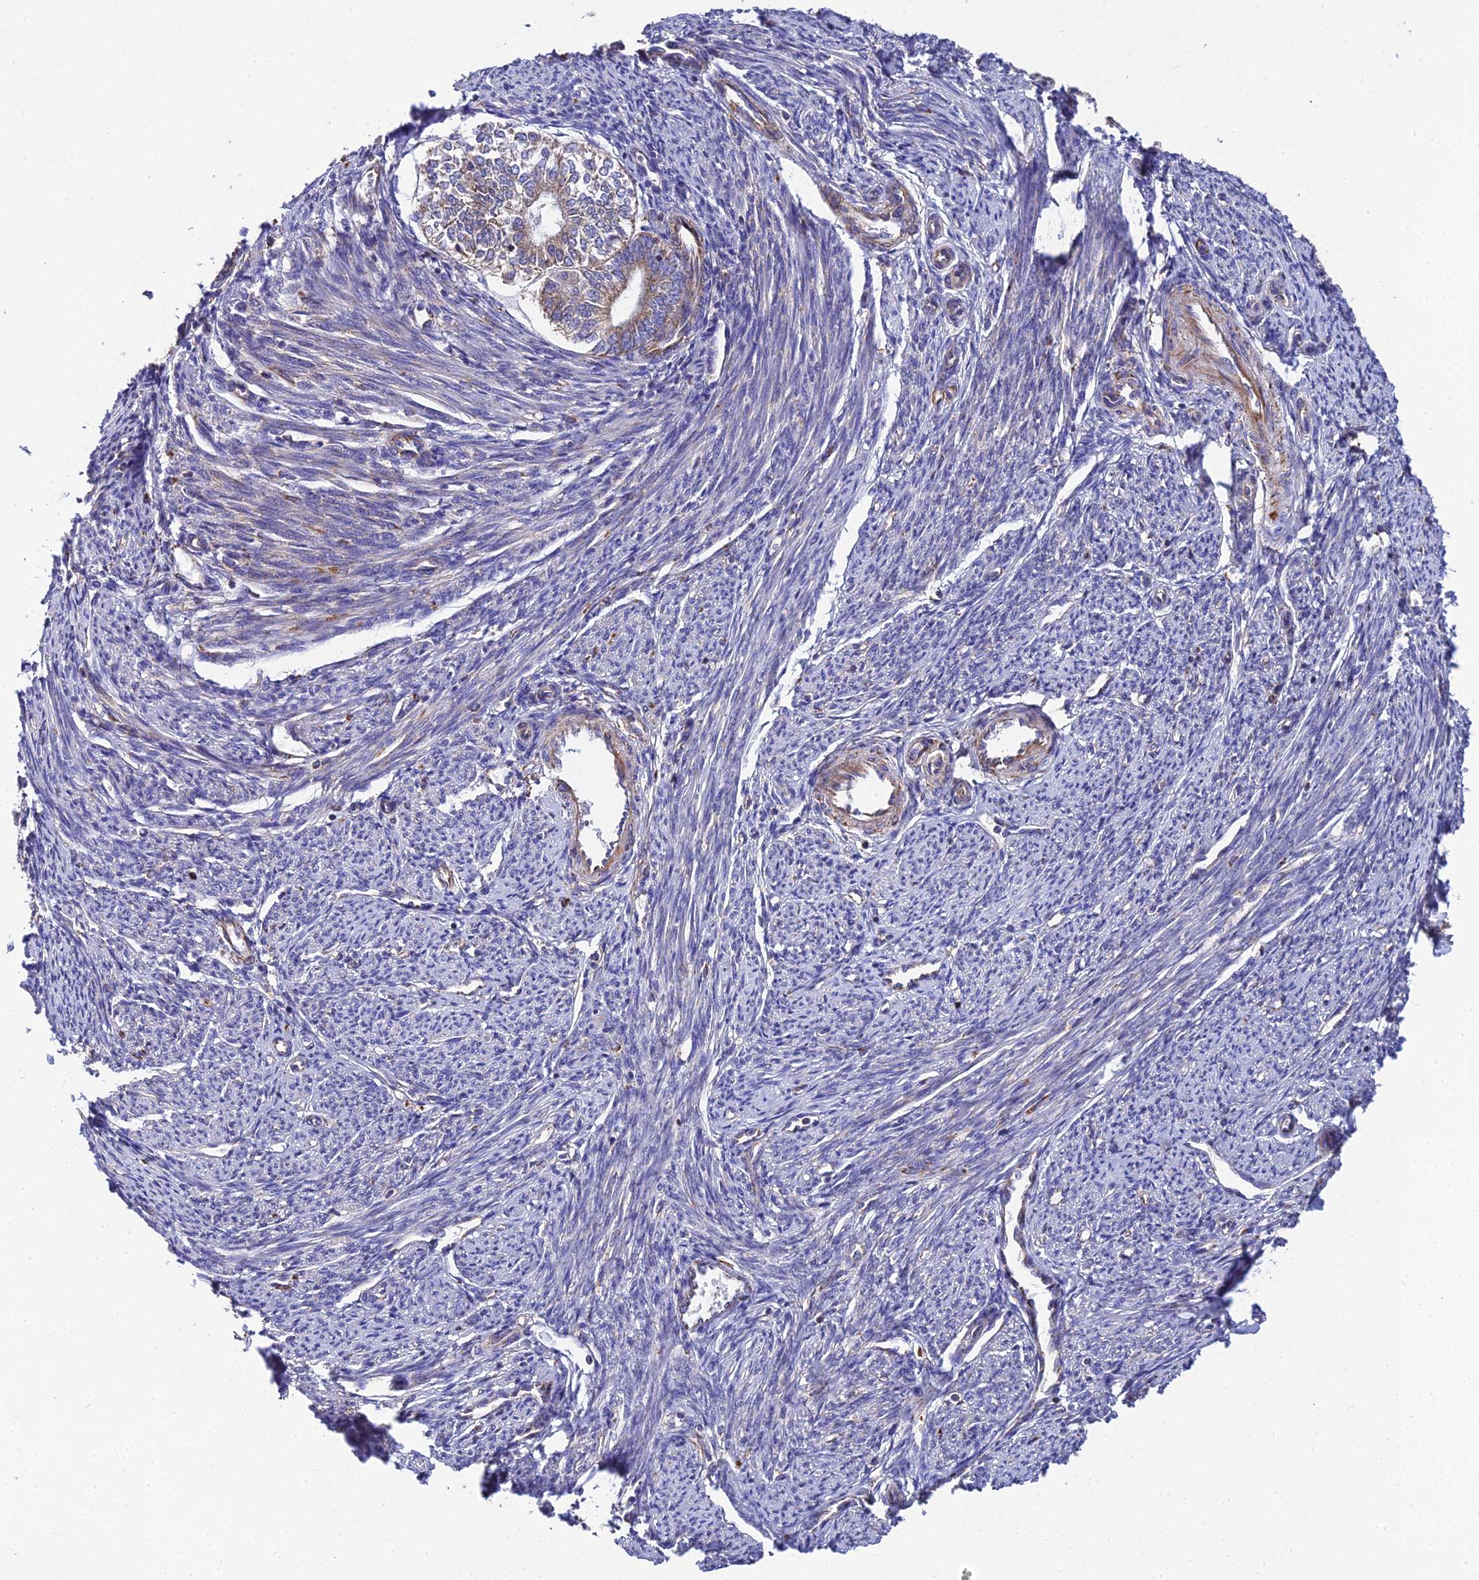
{"staining": {"intensity": "negative", "quantity": "none", "location": "none"}, "tissue": "smooth muscle", "cell_type": "Smooth muscle cells", "image_type": "normal", "snomed": [{"axis": "morphology", "description": "Normal tissue, NOS"}, {"axis": "topography", "description": "Smooth muscle"}, {"axis": "topography", "description": "Uterus"}], "caption": "A photomicrograph of smooth muscle stained for a protein demonstrates no brown staining in smooth muscle cells. The staining is performed using DAB brown chromogen with nuclei counter-stained in using hematoxylin.", "gene": "NIPSNAP3A", "patient": {"sex": "female", "age": 59}}